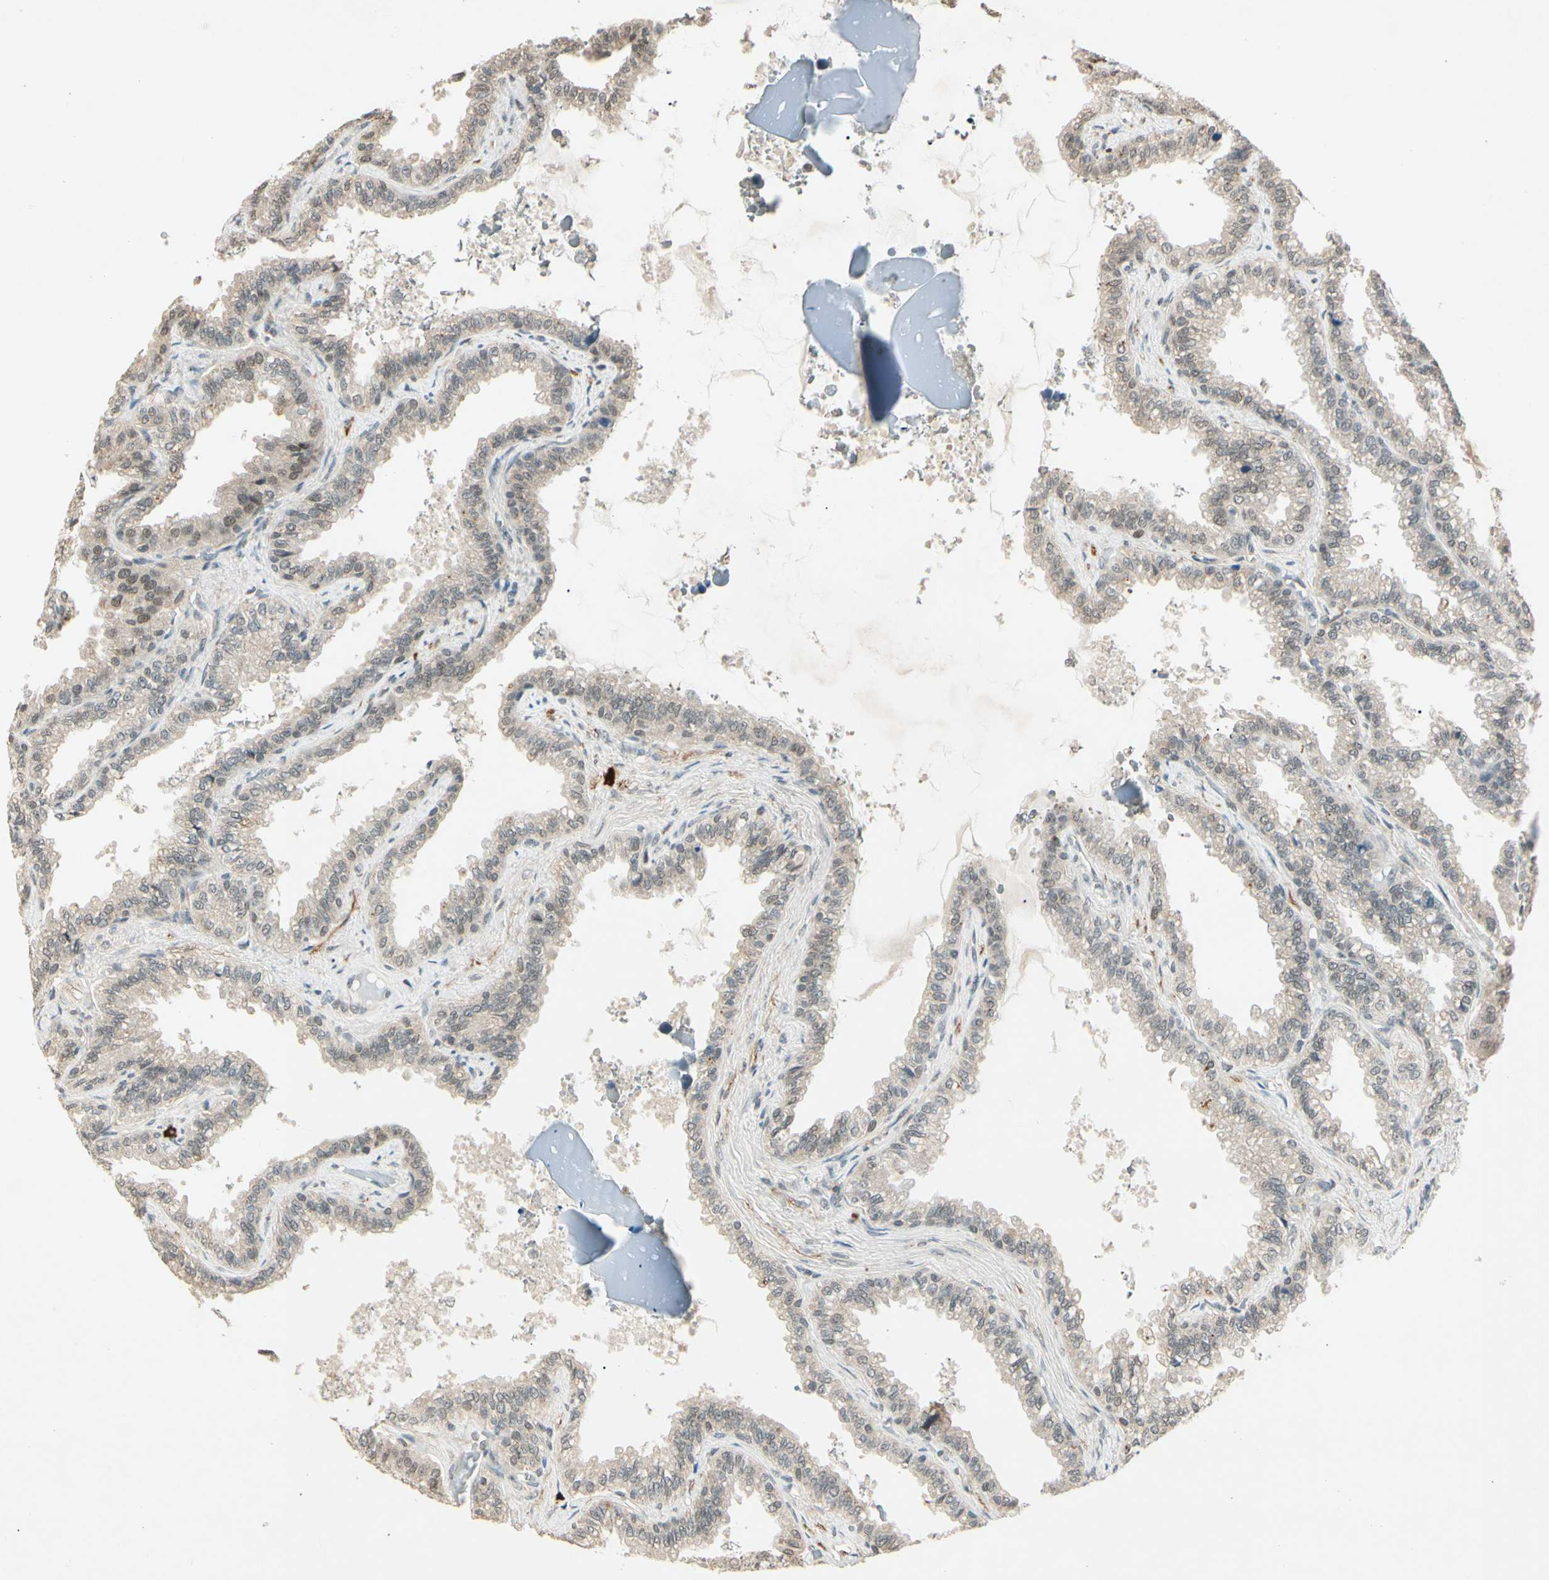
{"staining": {"intensity": "weak", "quantity": "25%-75%", "location": "cytoplasmic/membranous"}, "tissue": "seminal vesicle", "cell_type": "Glandular cells", "image_type": "normal", "snomed": [{"axis": "morphology", "description": "Normal tissue, NOS"}, {"axis": "topography", "description": "Seminal veicle"}], "caption": "This image displays normal seminal vesicle stained with IHC to label a protein in brown. The cytoplasmic/membranous of glandular cells show weak positivity for the protein. Nuclei are counter-stained blue.", "gene": "ZSCAN12", "patient": {"sex": "male", "age": 46}}